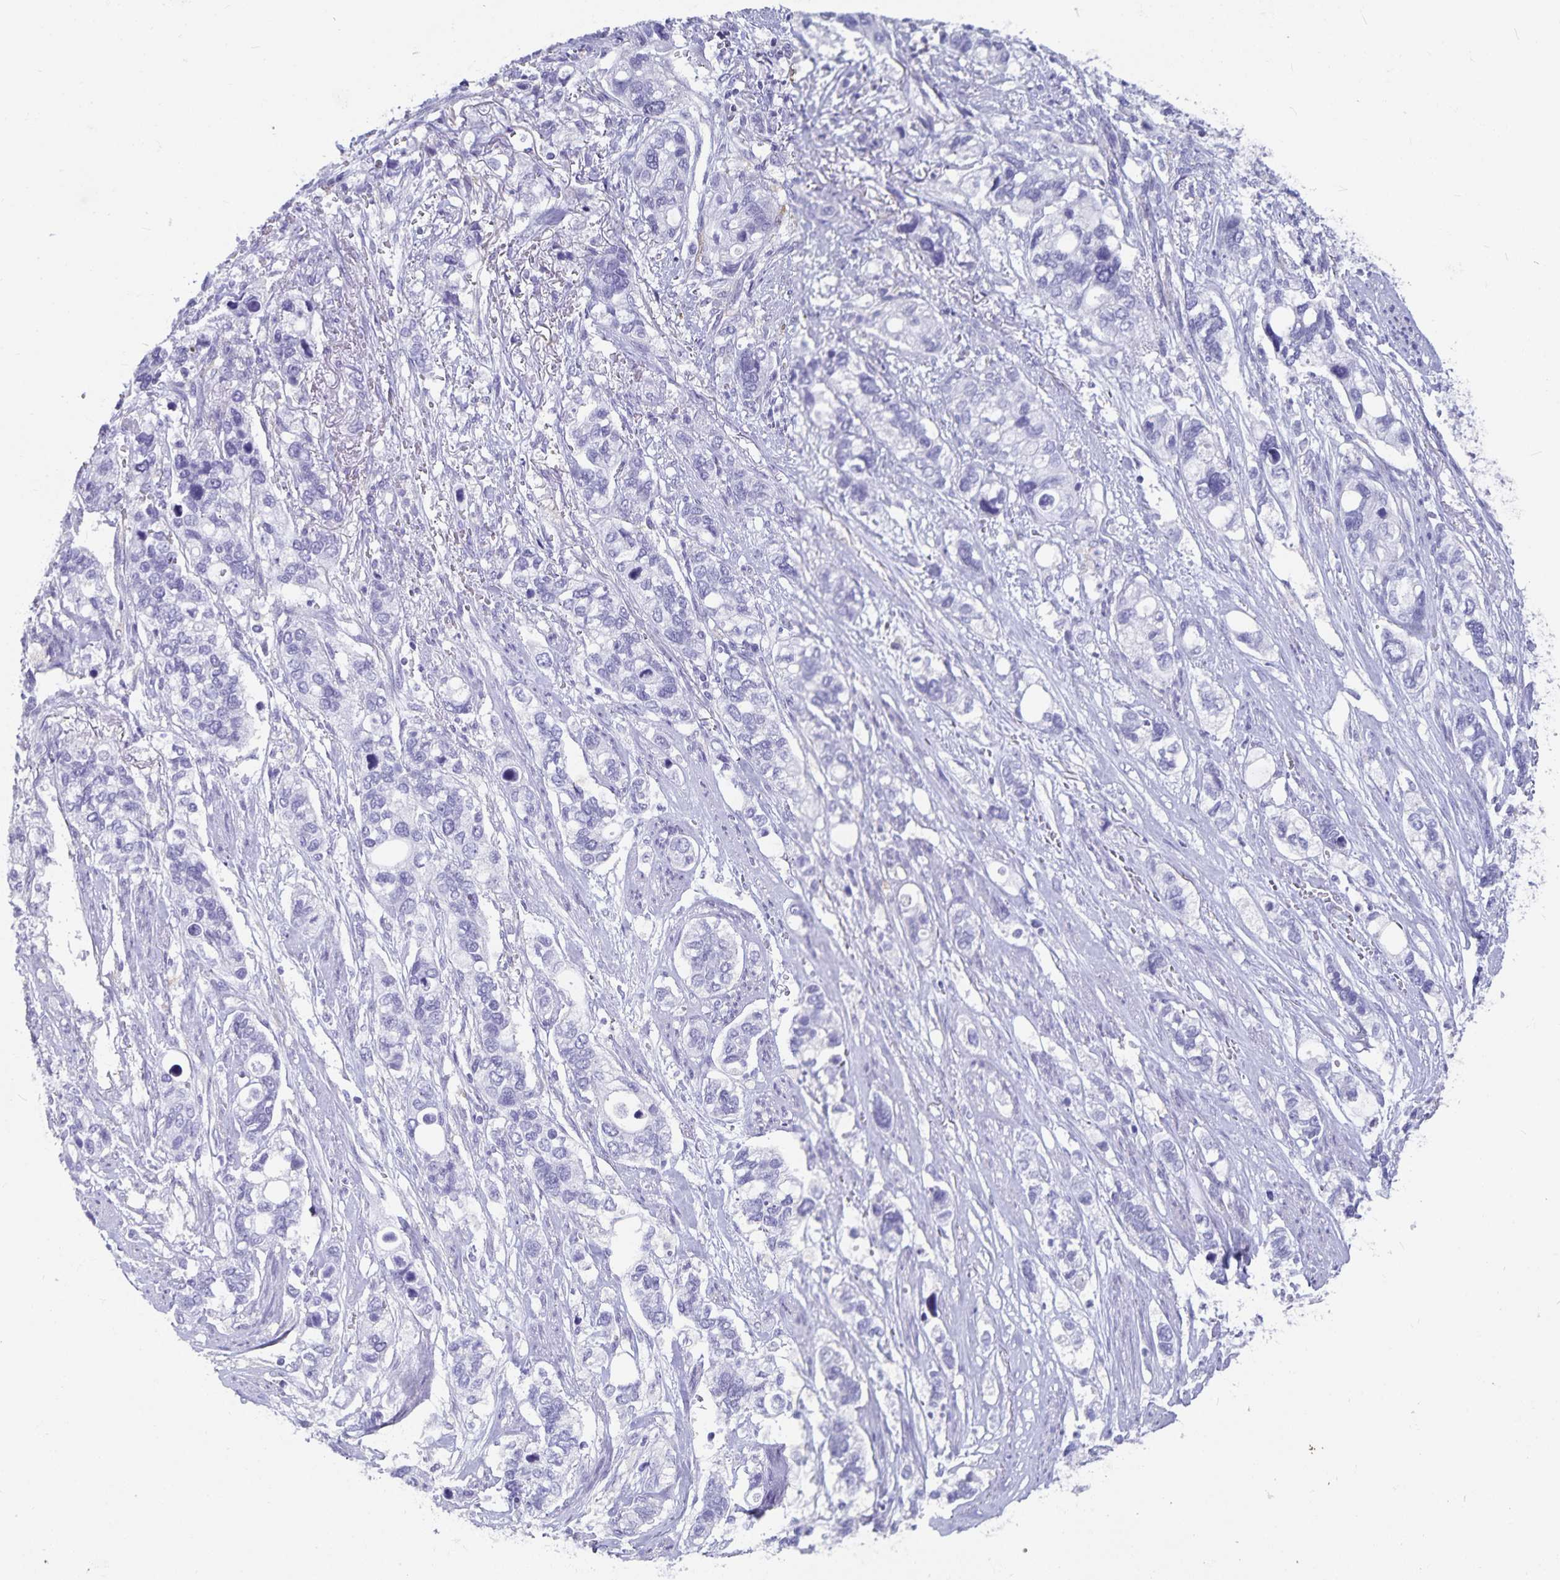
{"staining": {"intensity": "negative", "quantity": "none", "location": "none"}, "tissue": "stomach cancer", "cell_type": "Tumor cells", "image_type": "cancer", "snomed": [{"axis": "morphology", "description": "Adenocarcinoma, NOS"}, {"axis": "topography", "description": "Stomach, upper"}], "caption": "Adenocarcinoma (stomach) was stained to show a protein in brown. There is no significant staining in tumor cells.", "gene": "PLAC1", "patient": {"sex": "female", "age": 81}}